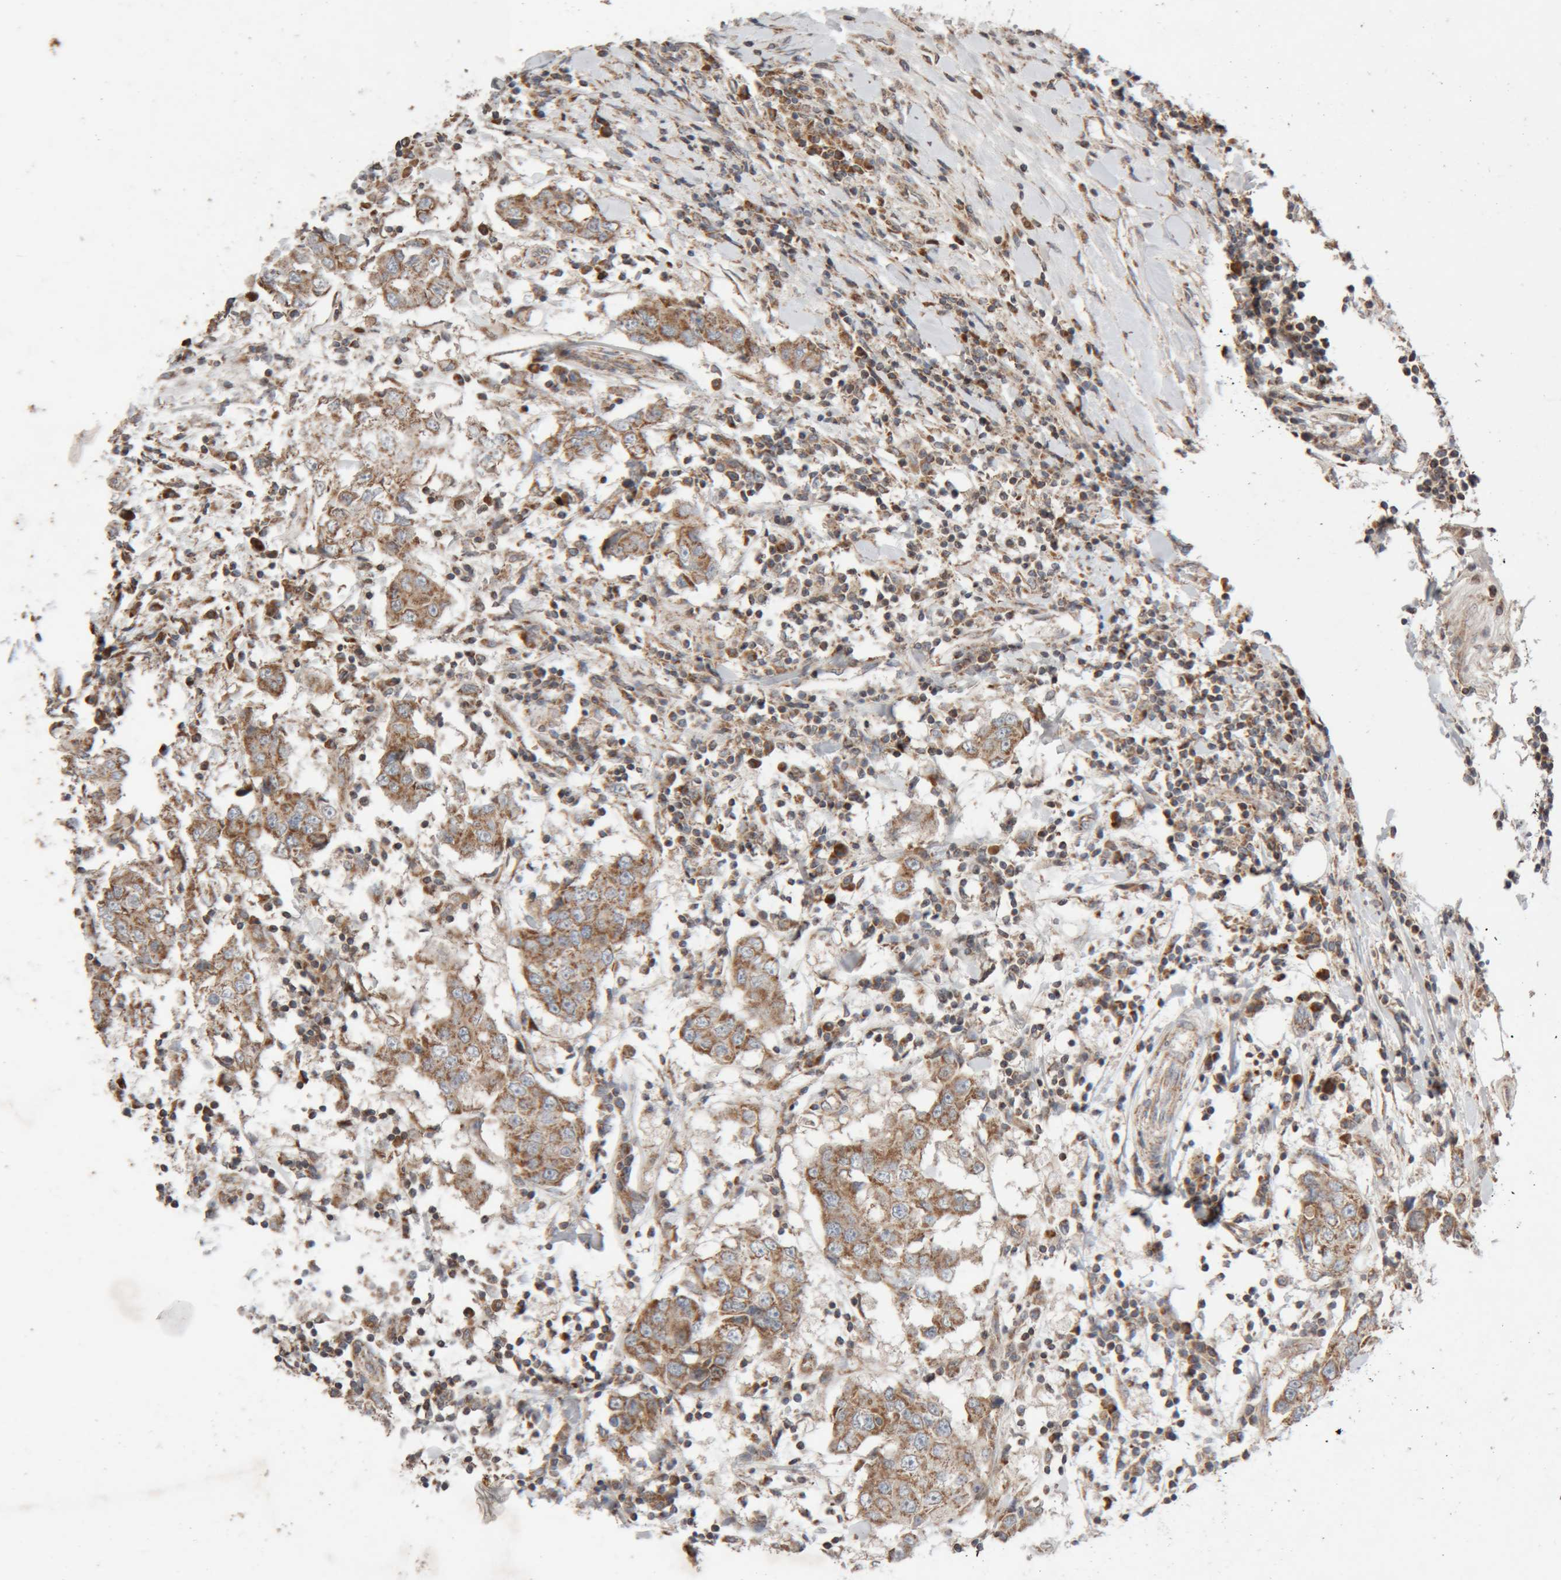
{"staining": {"intensity": "moderate", "quantity": ">75%", "location": "cytoplasmic/membranous"}, "tissue": "breast cancer", "cell_type": "Tumor cells", "image_type": "cancer", "snomed": [{"axis": "morphology", "description": "Duct carcinoma"}, {"axis": "topography", "description": "Breast"}], "caption": "Intraductal carcinoma (breast) was stained to show a protein in brown. There is medium levels of moderate cytoplasmic/membranous expression in about >75% of tumor cells.", "gene": "KIF21B", "patient": {"sex": "female", "age": 27}}